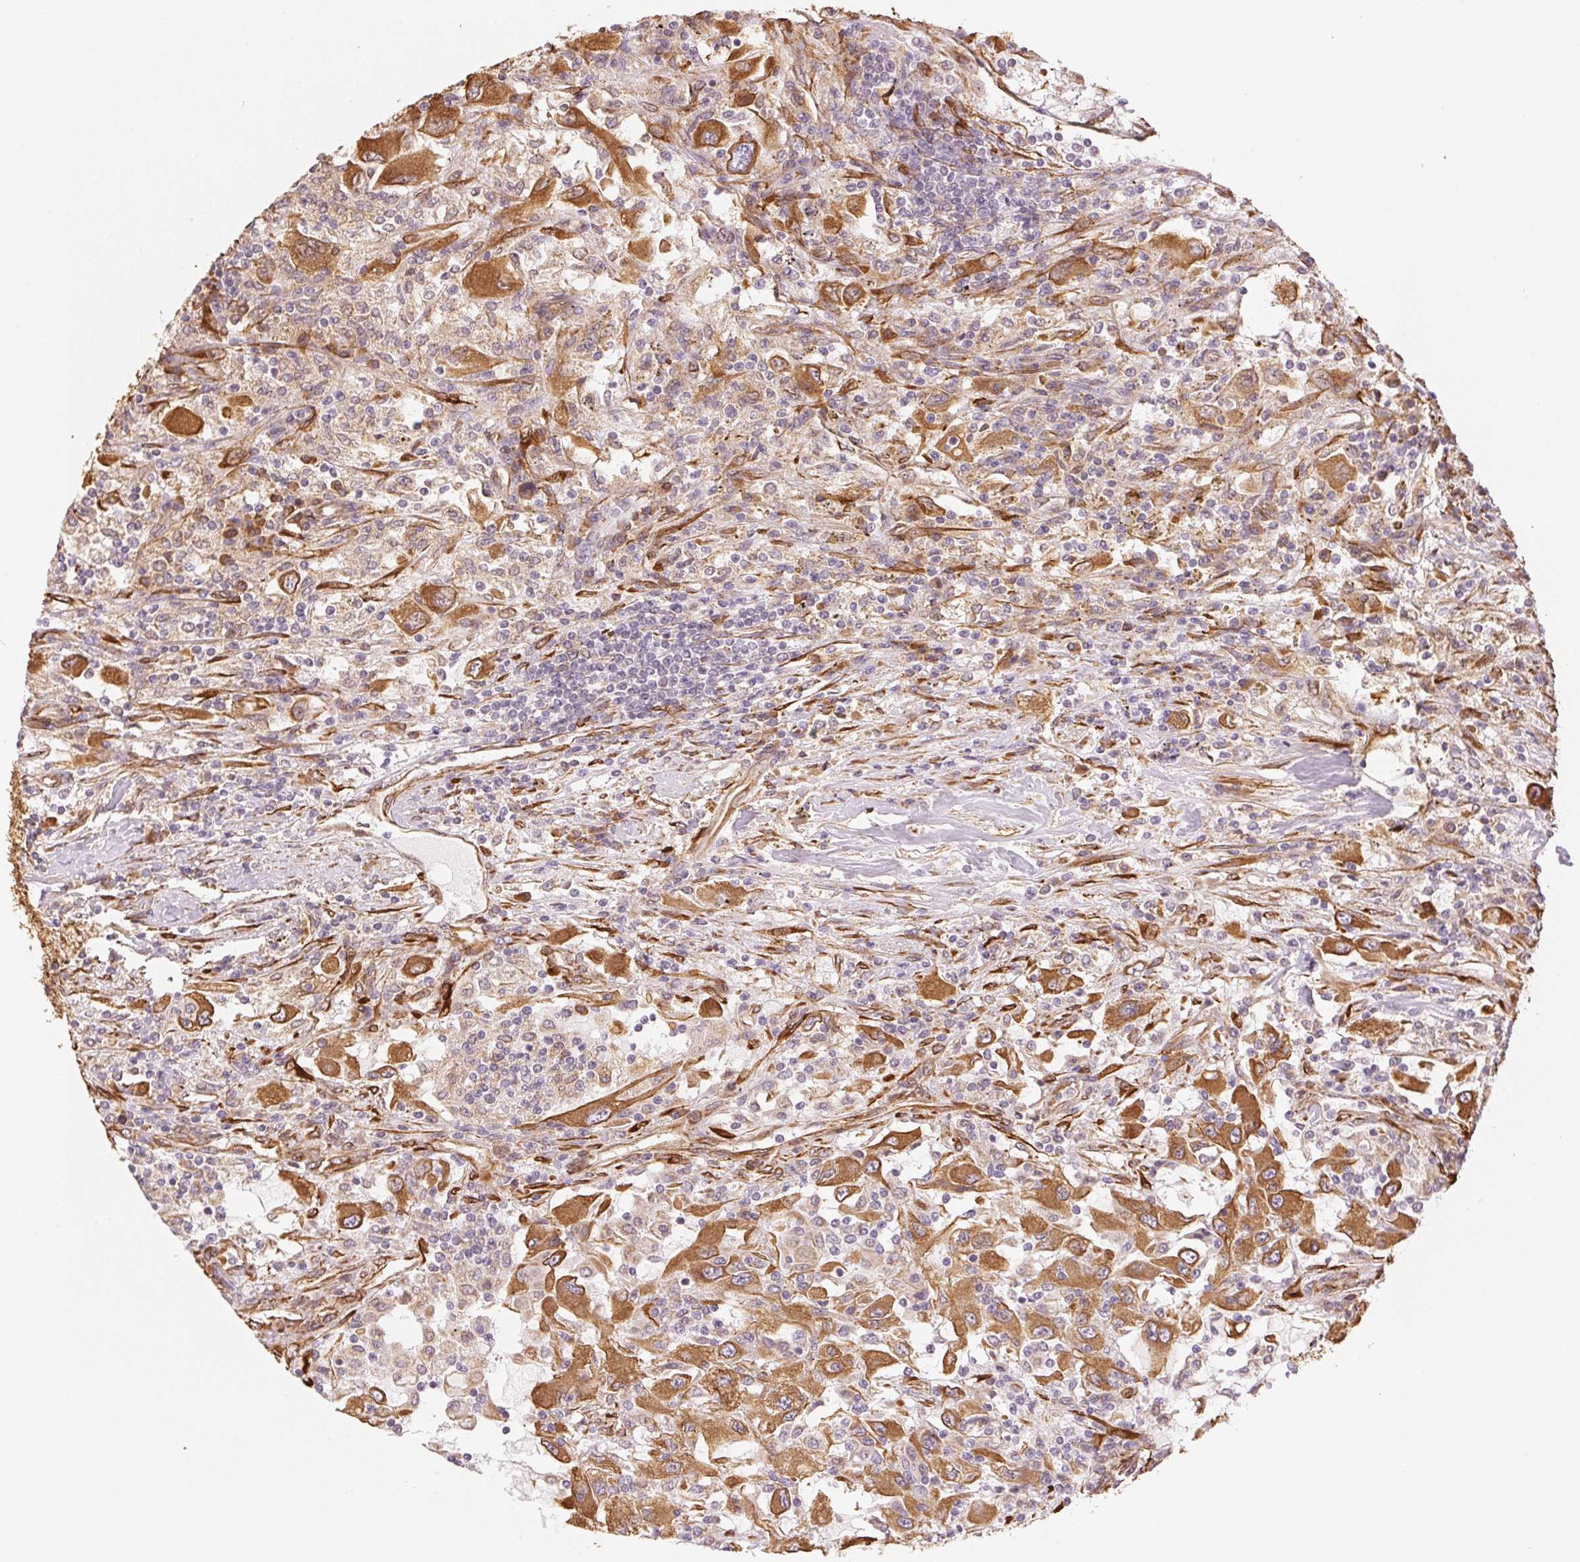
{"staining": {"intensity": "strong", "quantity": ">75%", "location": "cytoplasmic/membranous"}, "tissue": "renal cancer", "cell_type": "Tumor cells", "image_type": "cancer", "snomed": [{"axis": "morphology", "description": "Adenocarcinoma, NOS"}, {"axis": "topography", "description": "Kidney"}], "caption": "Renal cancer (adenocarcinoma) tissue exhibits strong cytoplasmic/membranous expression in about >75% of tumor cells", "gene": "RCN3", "patient": {"sex": "female", "age": 67}}